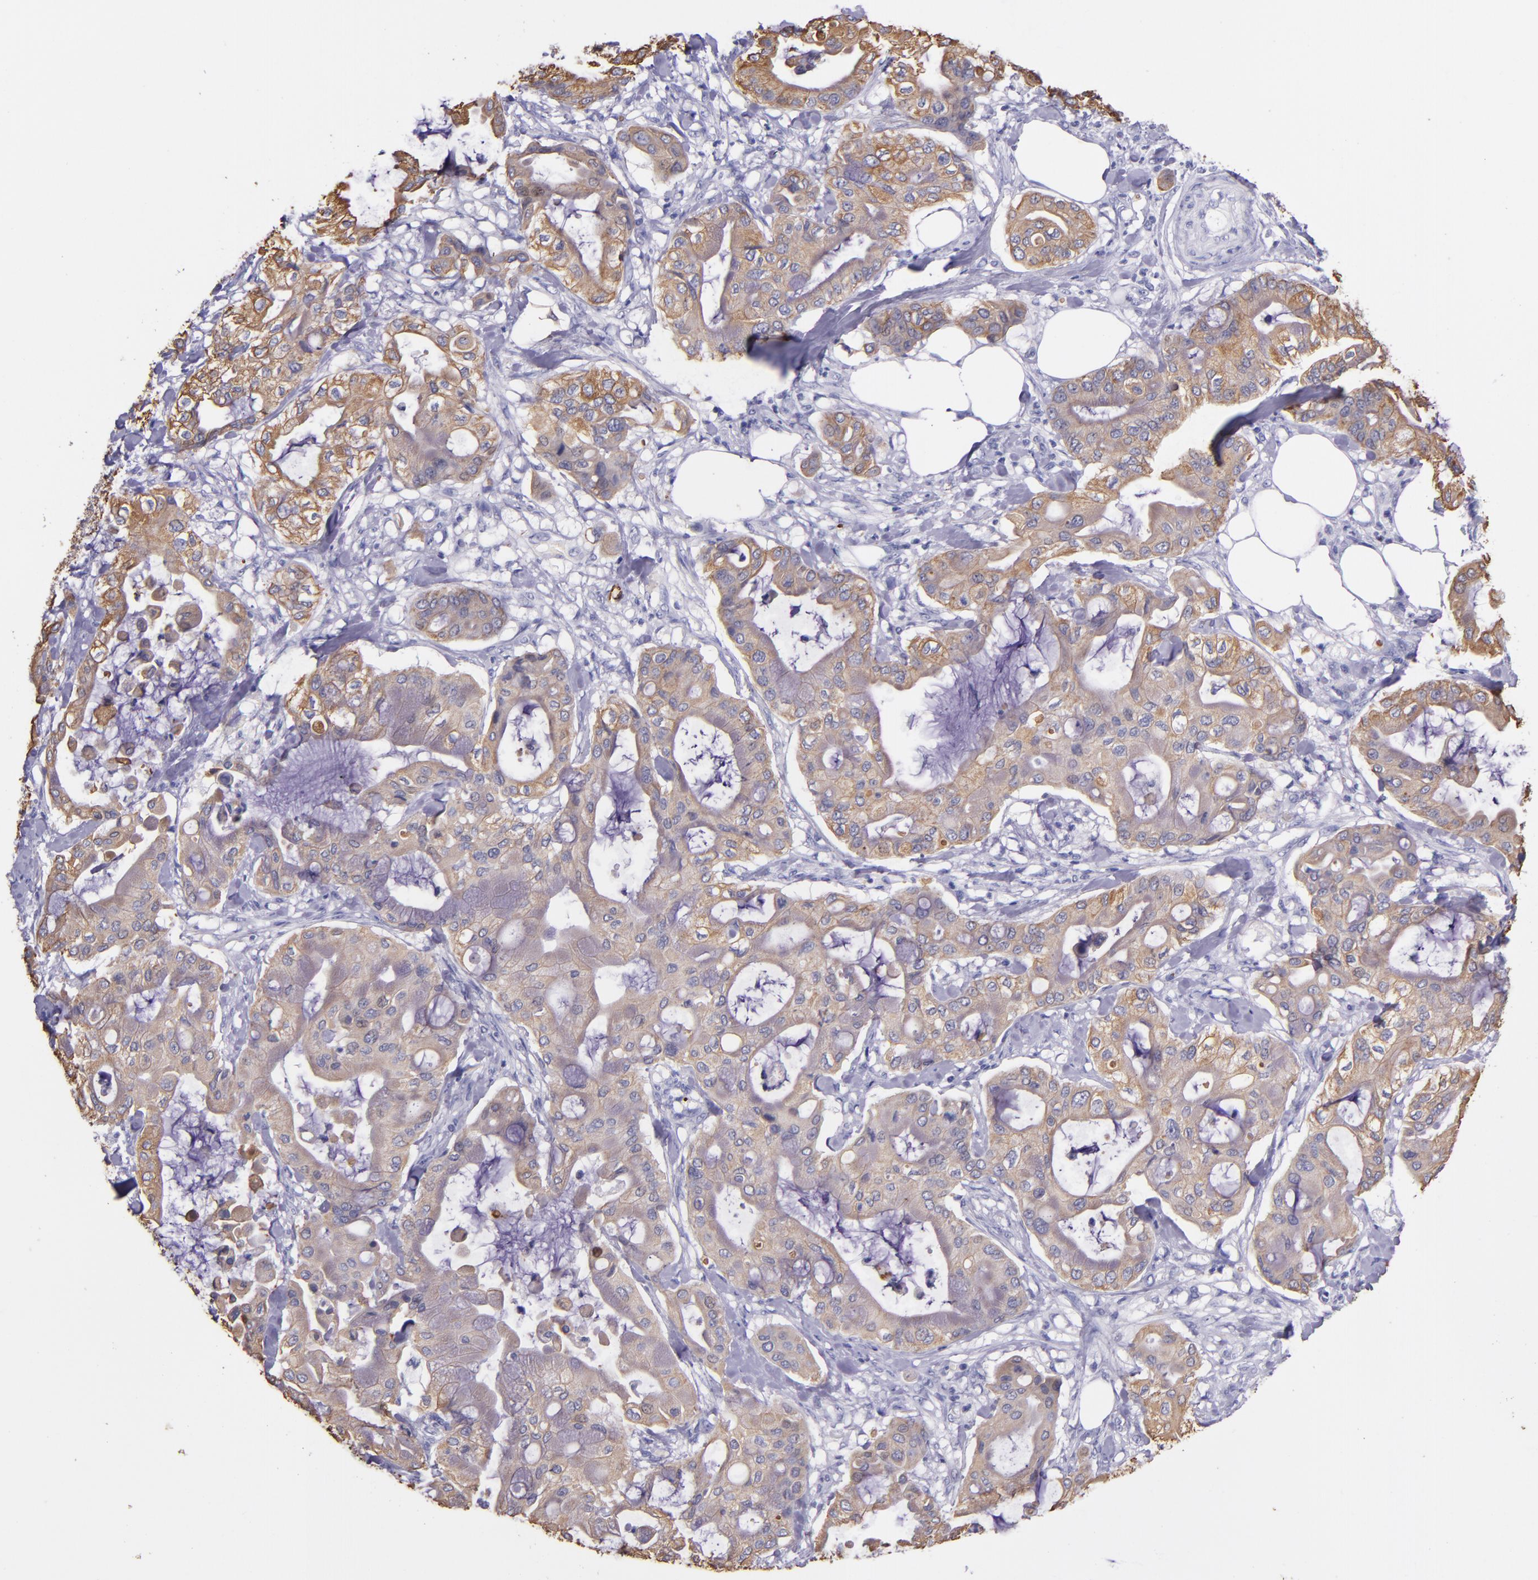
{"staining": {"intensity": "moderate", "quantity": ">75%", "location": "cytoplasmic/membranous"}, "tissue": "pancreatic cancer", "cell_type": "Tumor cells", "image_type": "cancer", "snomed": [{"axis": "morphology", "description": "Adenocarcinoma, NOS"}, {"axis": "morphology", "description": "Adenocarcinoma, metastatic, NOS"}, {"axis": "topography", "description": "Lymph node"}, {"axis": "topography", "description": "Pancreas"}, {"axis": "topography", "description": "Duodenum"}], "caption": "High-power microscopy captured an immunohistochemistry histopathology image of pancreatic cancer (metastatic adenocarcinoma), revealing moderate cytoplasmic/membranous staining in about >75% of tumor cells.", "gene": "KRT4", "patient": {"sex": "female", "age": 64}}